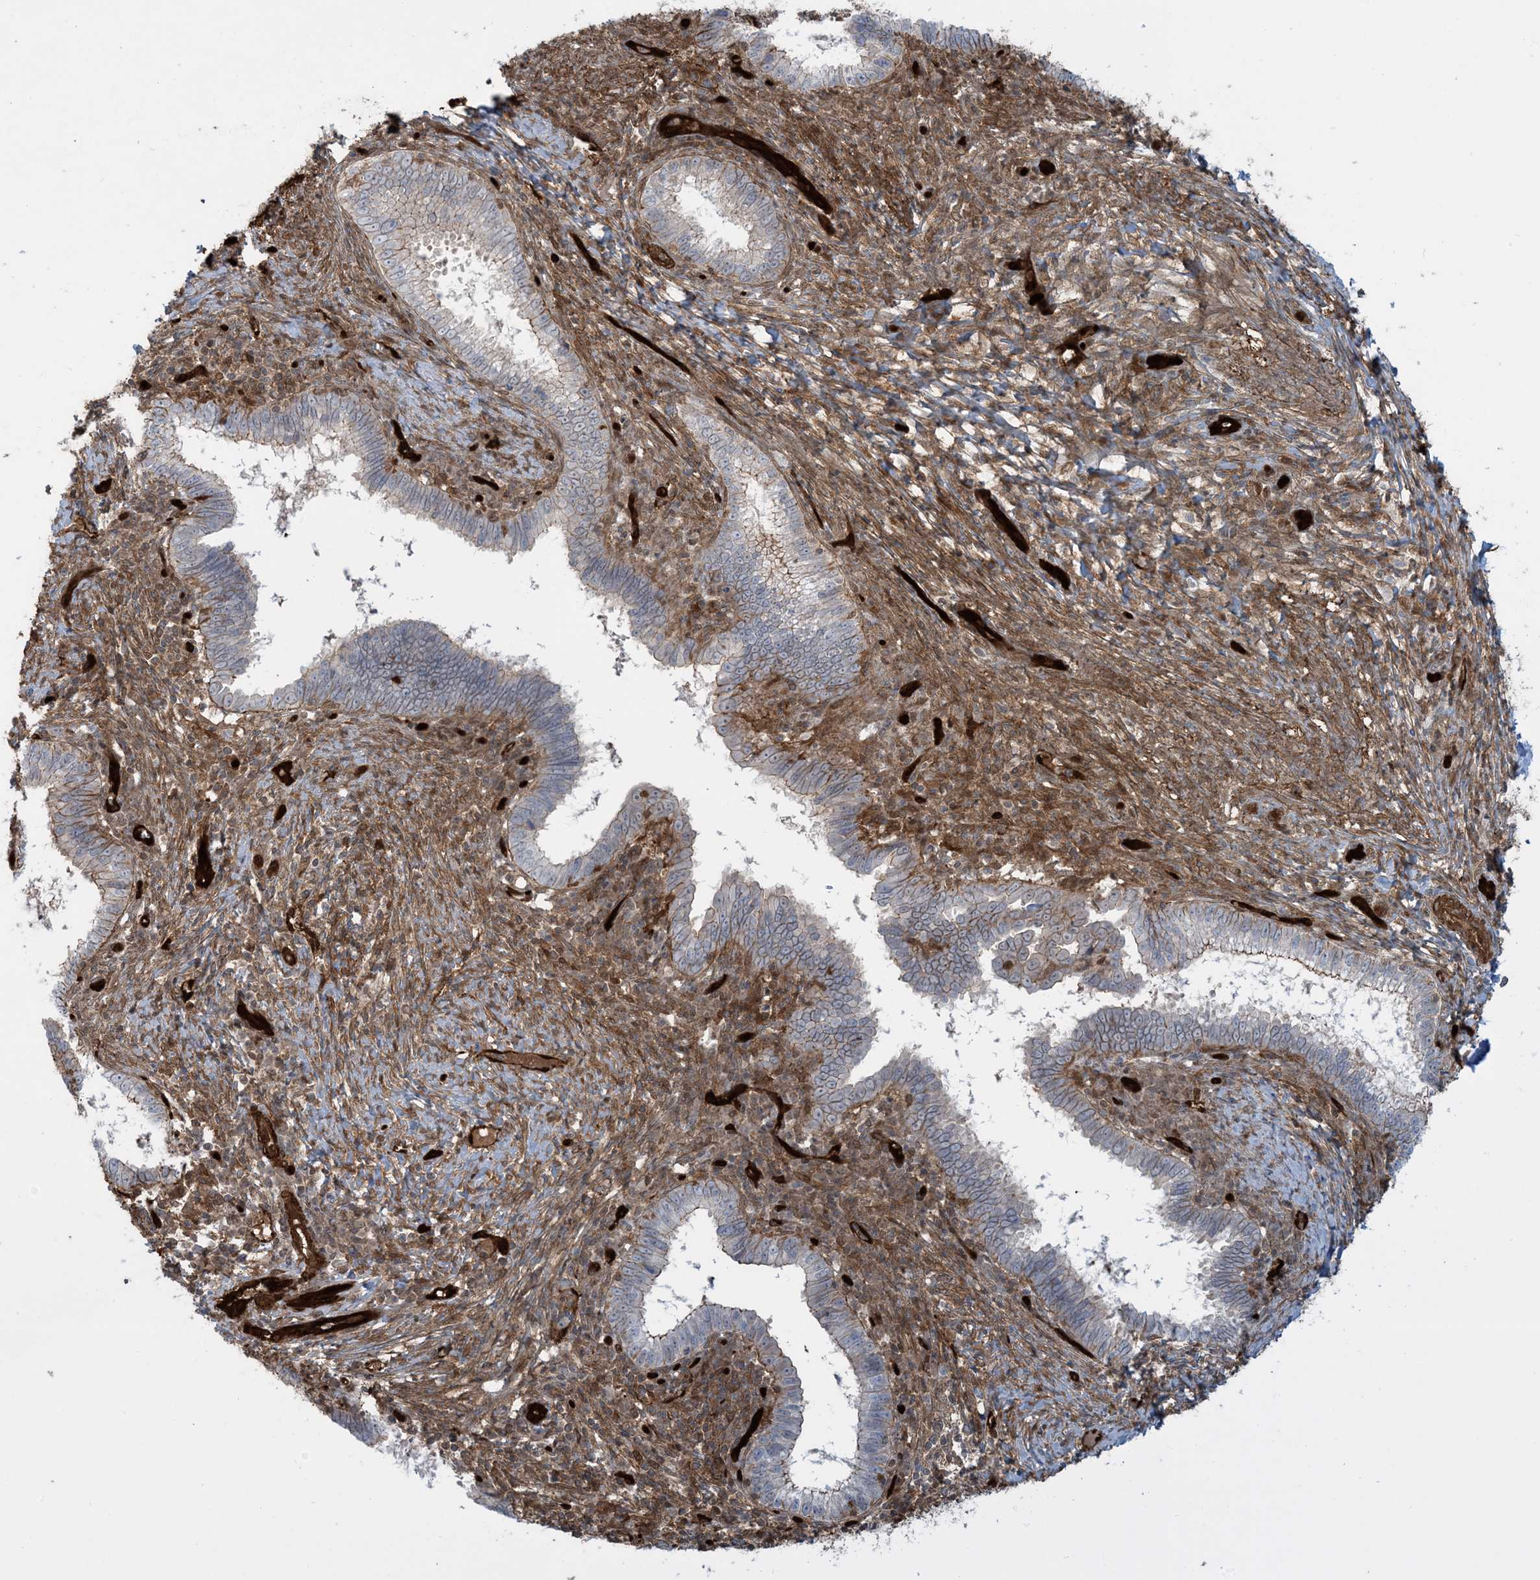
{"staining": {"intensity": "moderate", "quantity": "25%-75%", "location": "cytoplasmic/membranous"}, "tissue": "cervical cancer", "cell_type": "Tumor cells", "image_type": "cancer", "snomed": [{"axis": "morphology", "description": "Adenocarcinoma, NOS"}, {"axis": "topography", "description": "Cervix"}], "caption": "Cervical cancer (adenocarcinoma) stained with a protein marker shows moderate staining in tumor cells.", "gene": "PPM1F", "patient": {"sex": "female", "age": 36}}